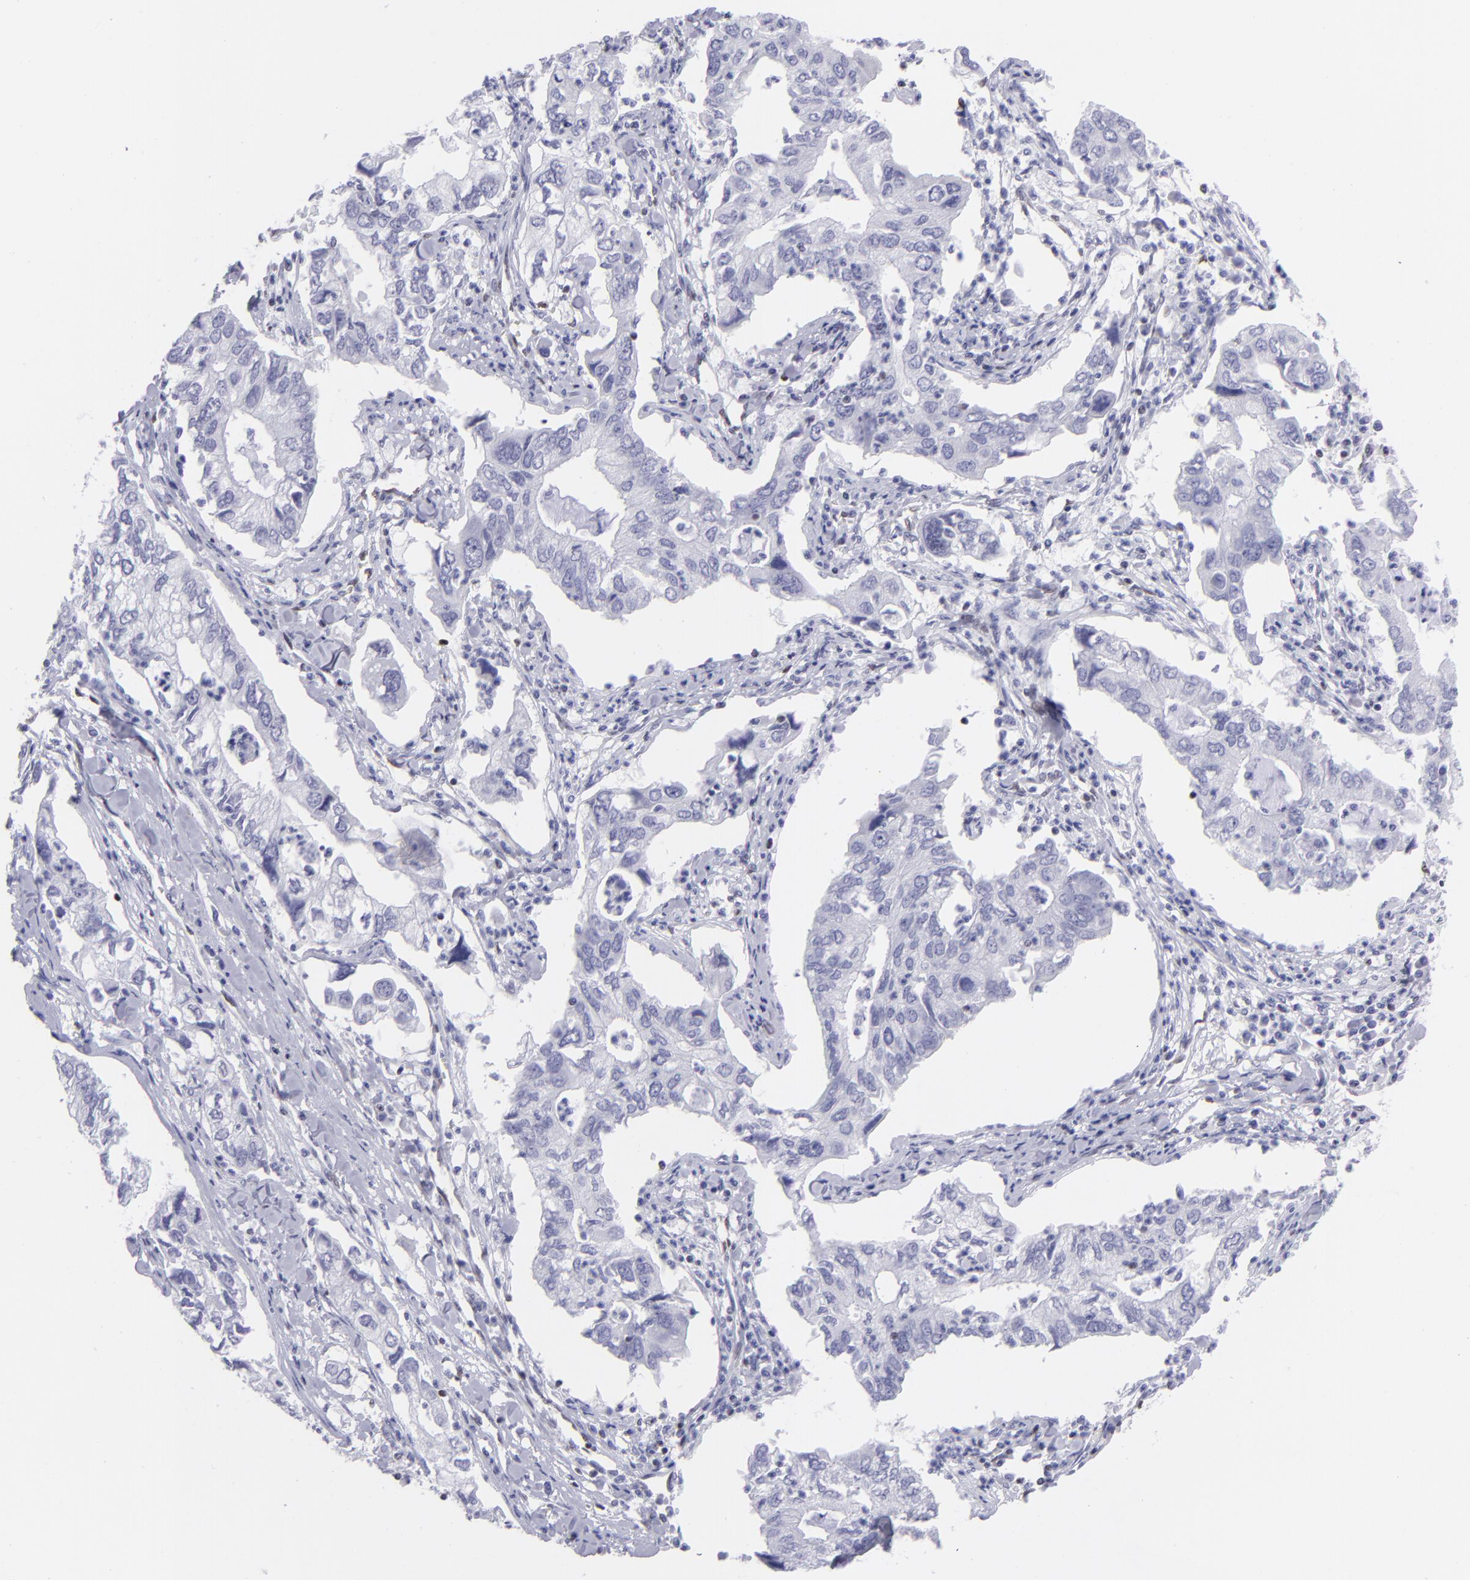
{"staining": {"intensity": "negative", "quantity": "none", "location": "none"}, "tissue": "lung cancer", "cell_type": "Tumor cells", "image_type": "cancer", "snomed": [{"axis": "morphology", "description": "Adenocarcinoma, NOS"}, {"axis": "topography", "description": "Lung"}], "caption": "This is an IHC photomicrograph of human lung cancer. There is no expression in tumor cells.", "gene": "ETS1", "patient": {"sex": "male", "age": 48}}